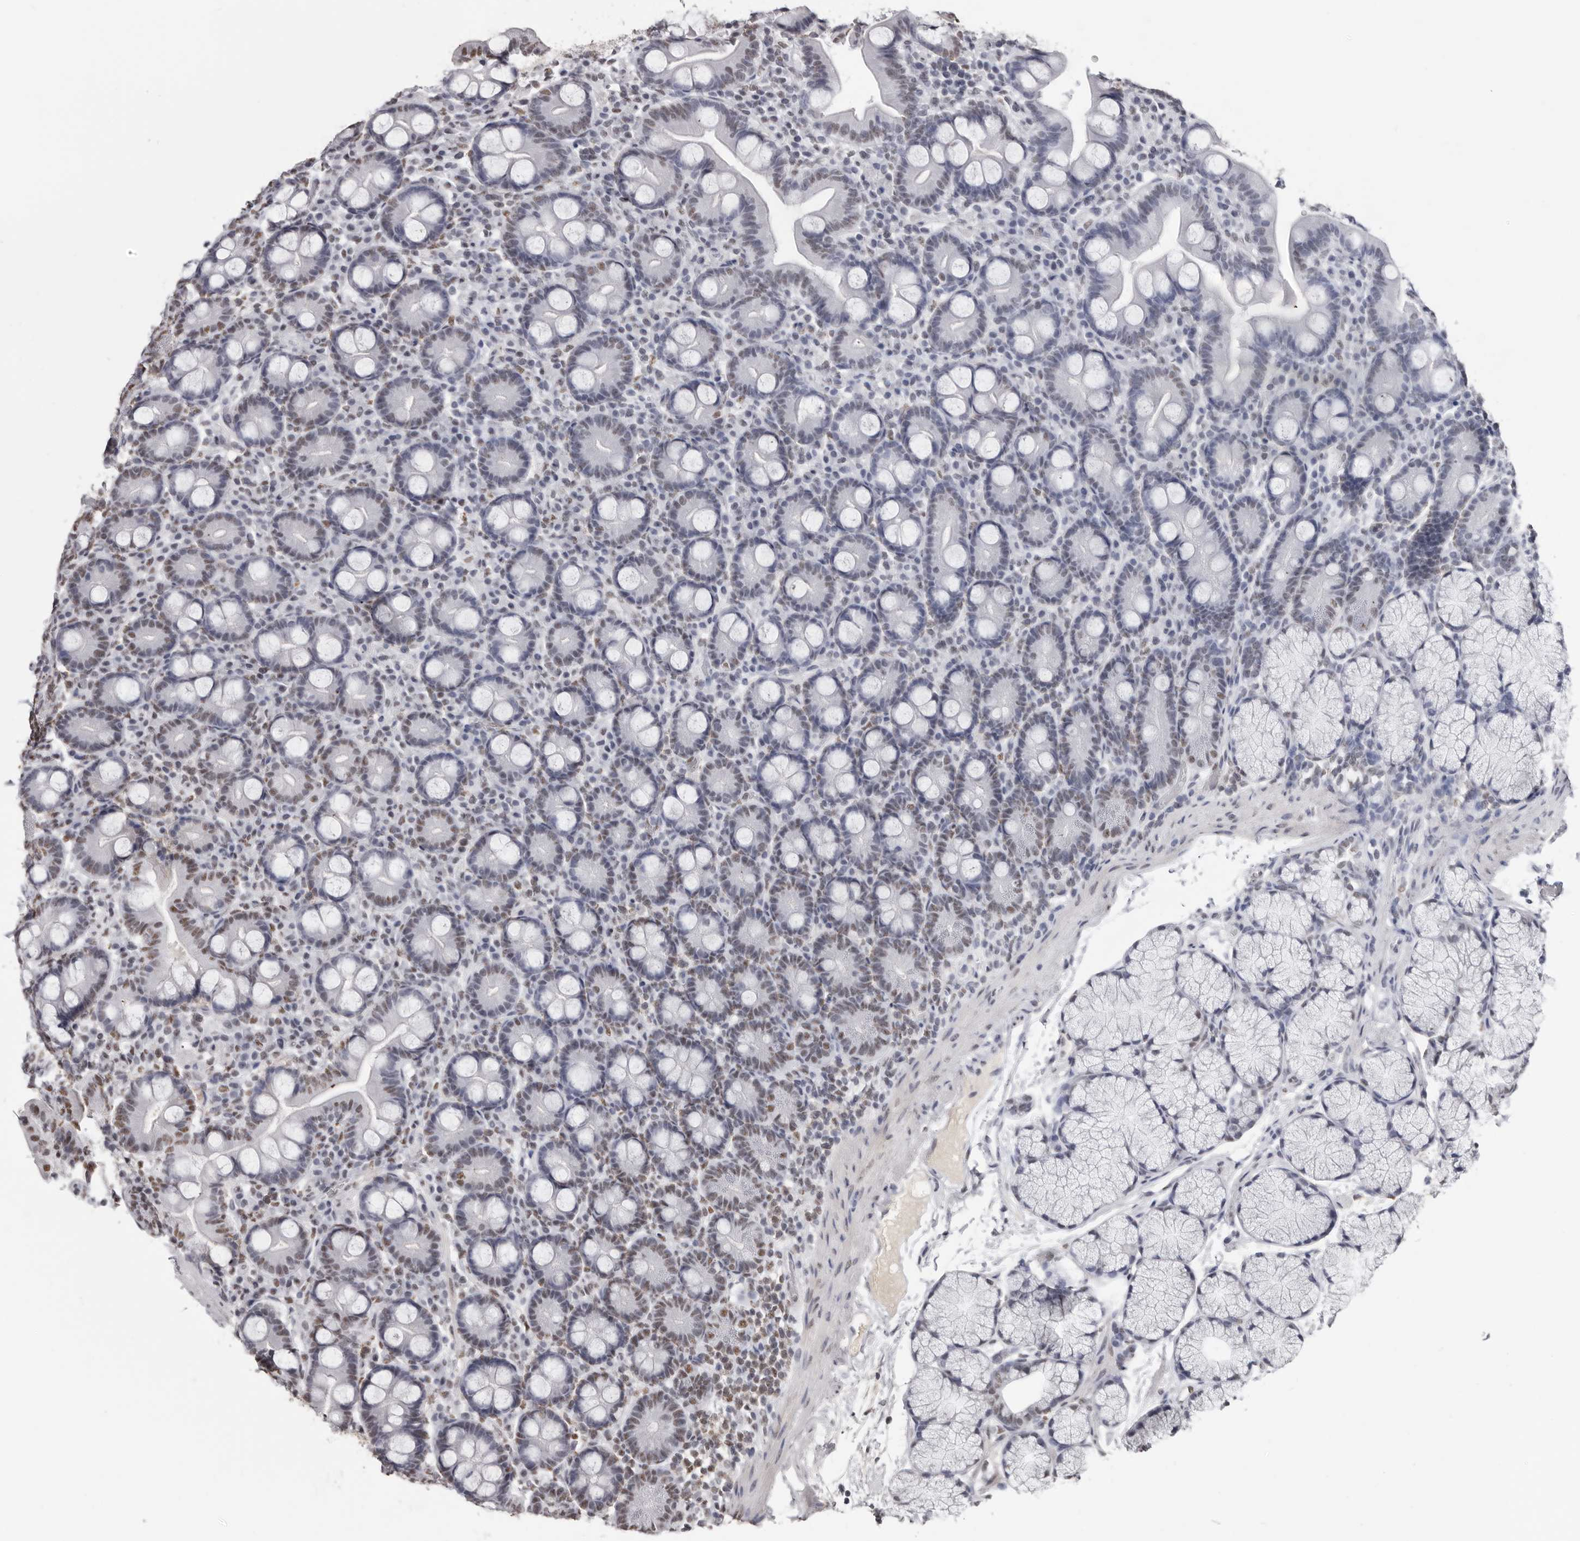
{"staining": {"intensity": "moderate", "quantity": "25%-75%", "location": "nuclear"}, "tissue": "duodenum", "cell_type": "Glandular cells", "image_type": "normal", "snomed": [{"axis": "morphology", "description": "Normal tissue, NOS"}, {"axis": "topography", "description": "Duodenum"}], "caption": "About 25%-75% of glandular cells in normal human duodenum display moderate nuclear protein staining as visualized by brown immunohistochemical staining.", "gene": "SCAF4", "patient": {"sex": "male", "age": 35}}